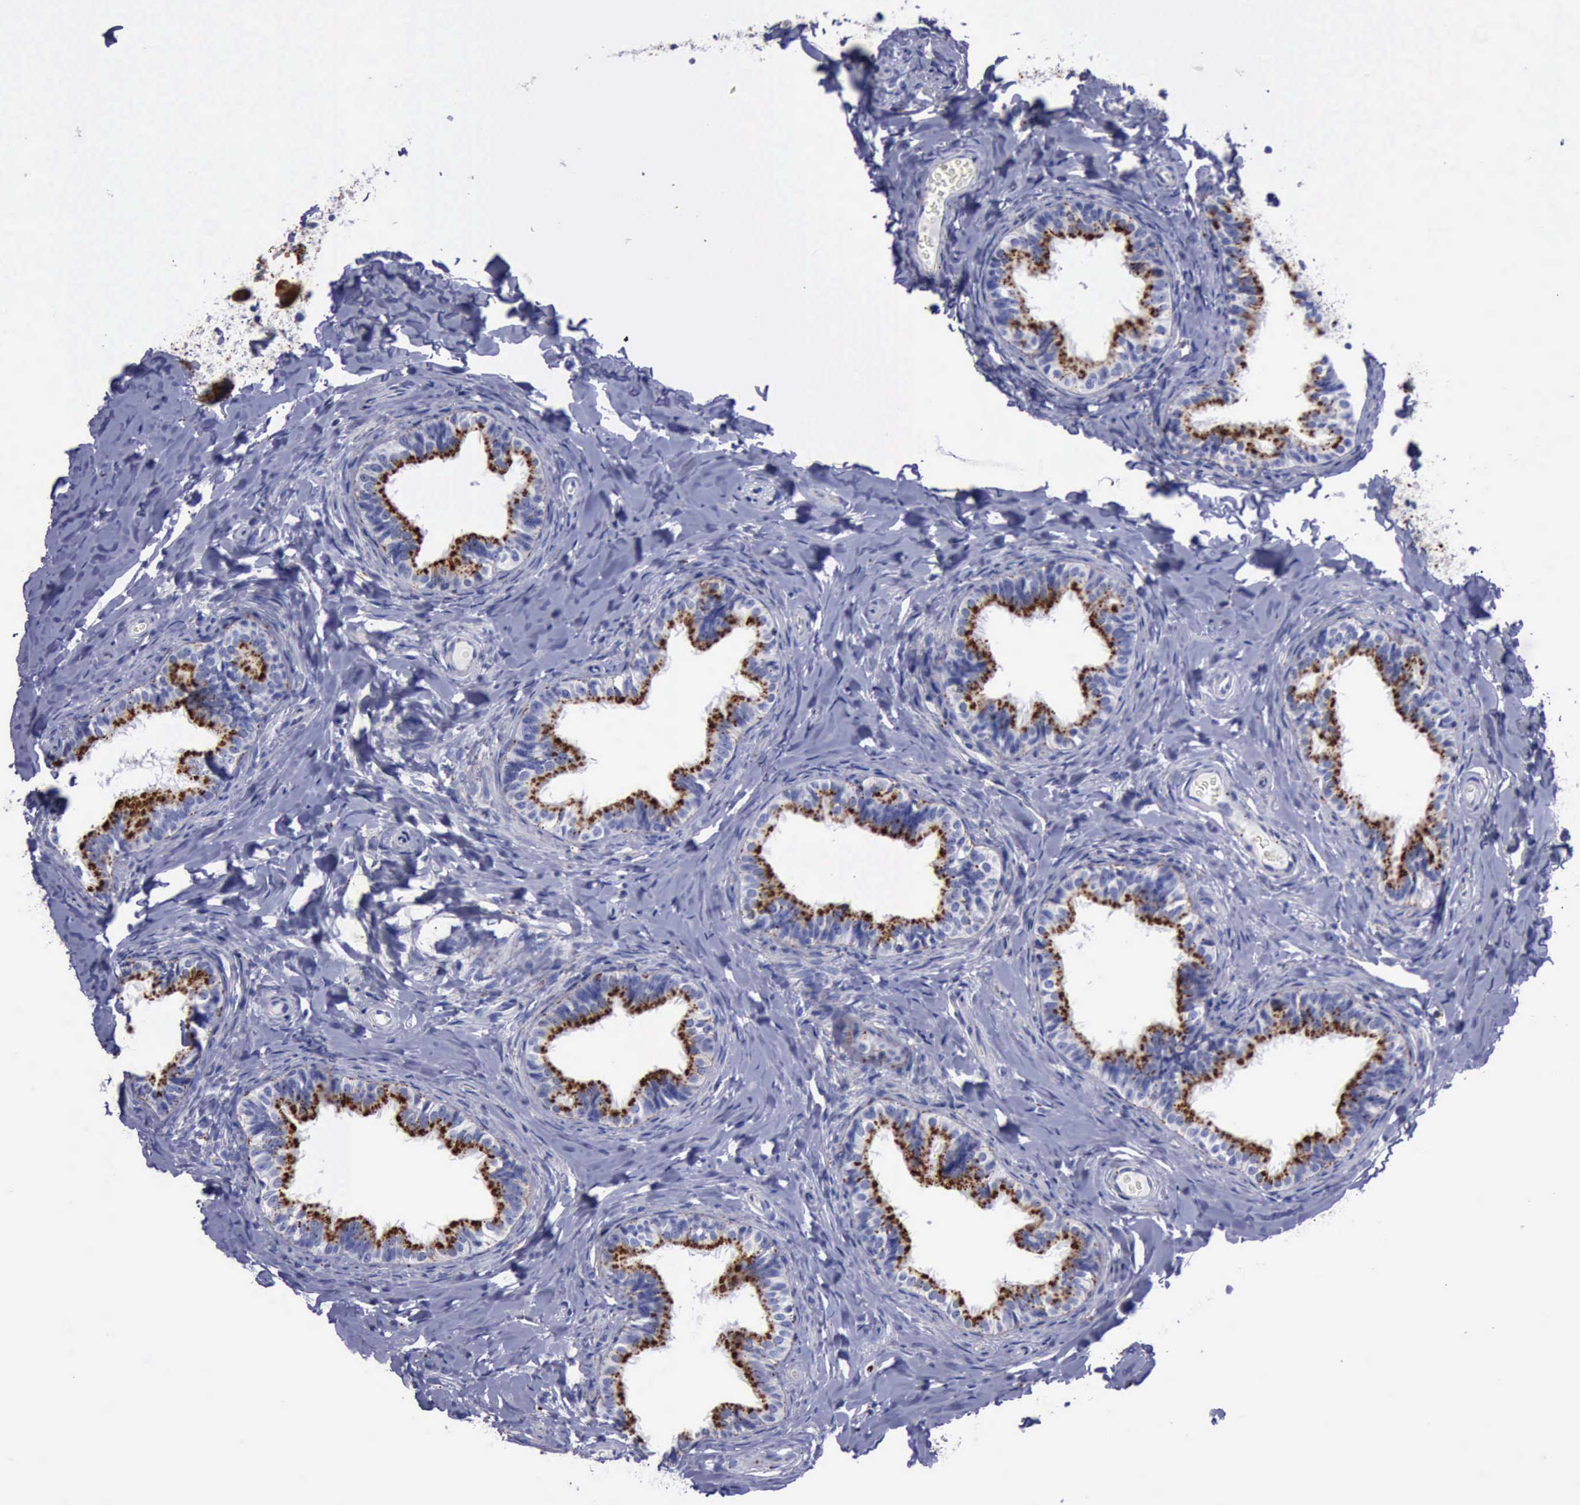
{"staining": {"intensity": "moderate", "quantity": ">75%", "location": "cytoplasmic/membranous"}, "tissue": "epididymis", "cell_type": "Glandular cells", "image_type": "normal", "snomed": [{"axis": "morphology", "description": "Normal tissue, NOS"}, {"axis": "topography", "description": "Epididymis"}], "caption": "Immunohistochemistry of benign human epididymis displays medium levels of moderate cytoplasmic/membranous expression in about >75% of glandular cells. (Stains: DAB in brown, nuclei in blue, Microscopy: brightfield microscopy at high magnification).", "gene": "CTSD", "patient": {"sex": "male", "age": 26}}